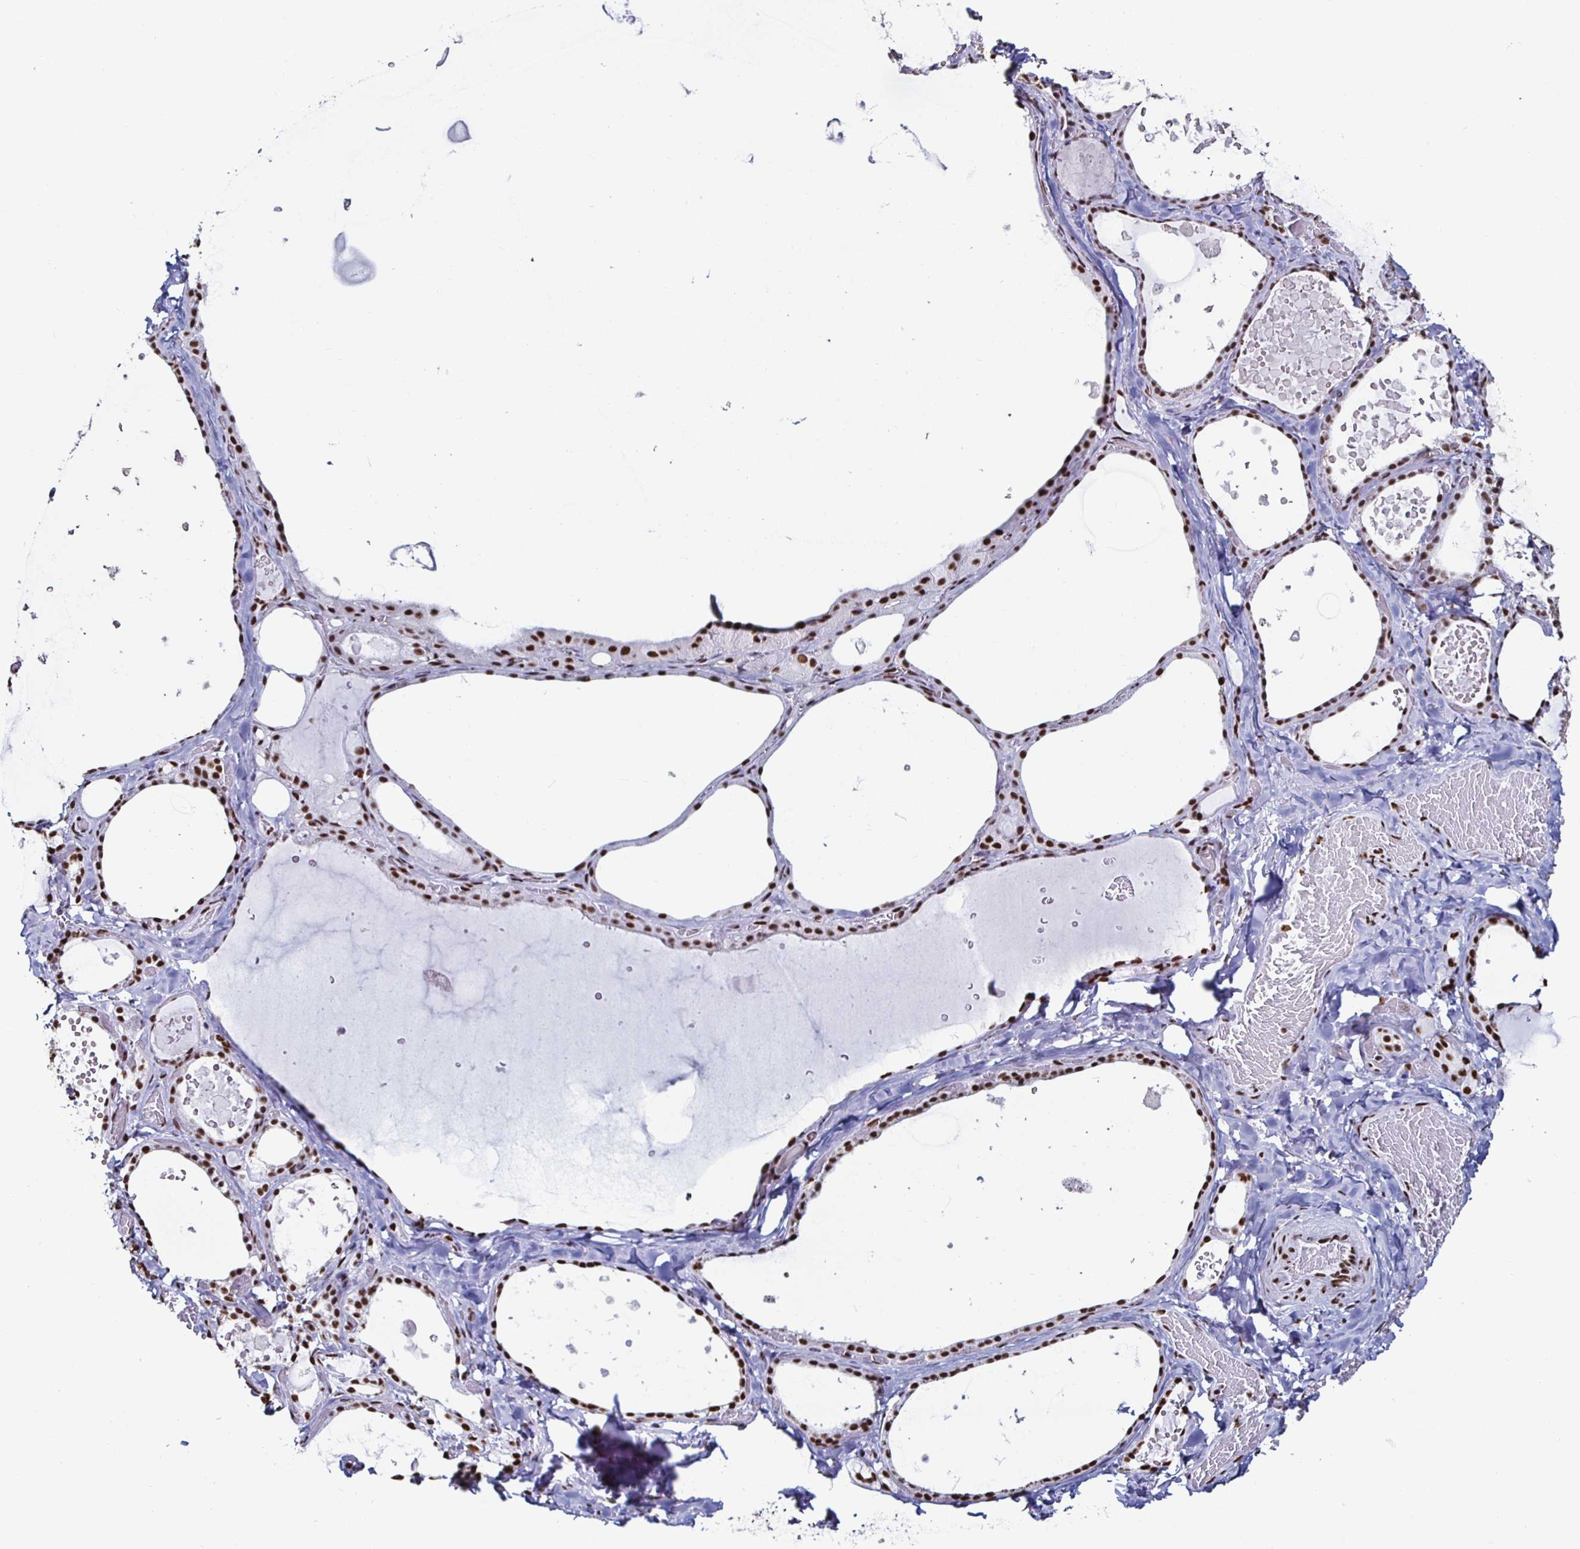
{"staining": {"intensity": "strong", "quantity": ">75%", "location": "nuclear"}, "tissue": "thyroid gland", "cell_type": "Glandular cells", "image_type": "normal", "snomed": [{"axis": "morphology", "description": "Normal tissue, NOS"}, {"axis": "topography", "description": "Thyroid gland"}], "caption": "Immunohistochemical staining of normal thyroid gland displays strong nuclear protein expression in about >75% of glandular cells. (DAB IHC with brightfield microscopy, high magnification).", "gene": "DDX39B", "patient": {"sex": "female", "age": 56}}